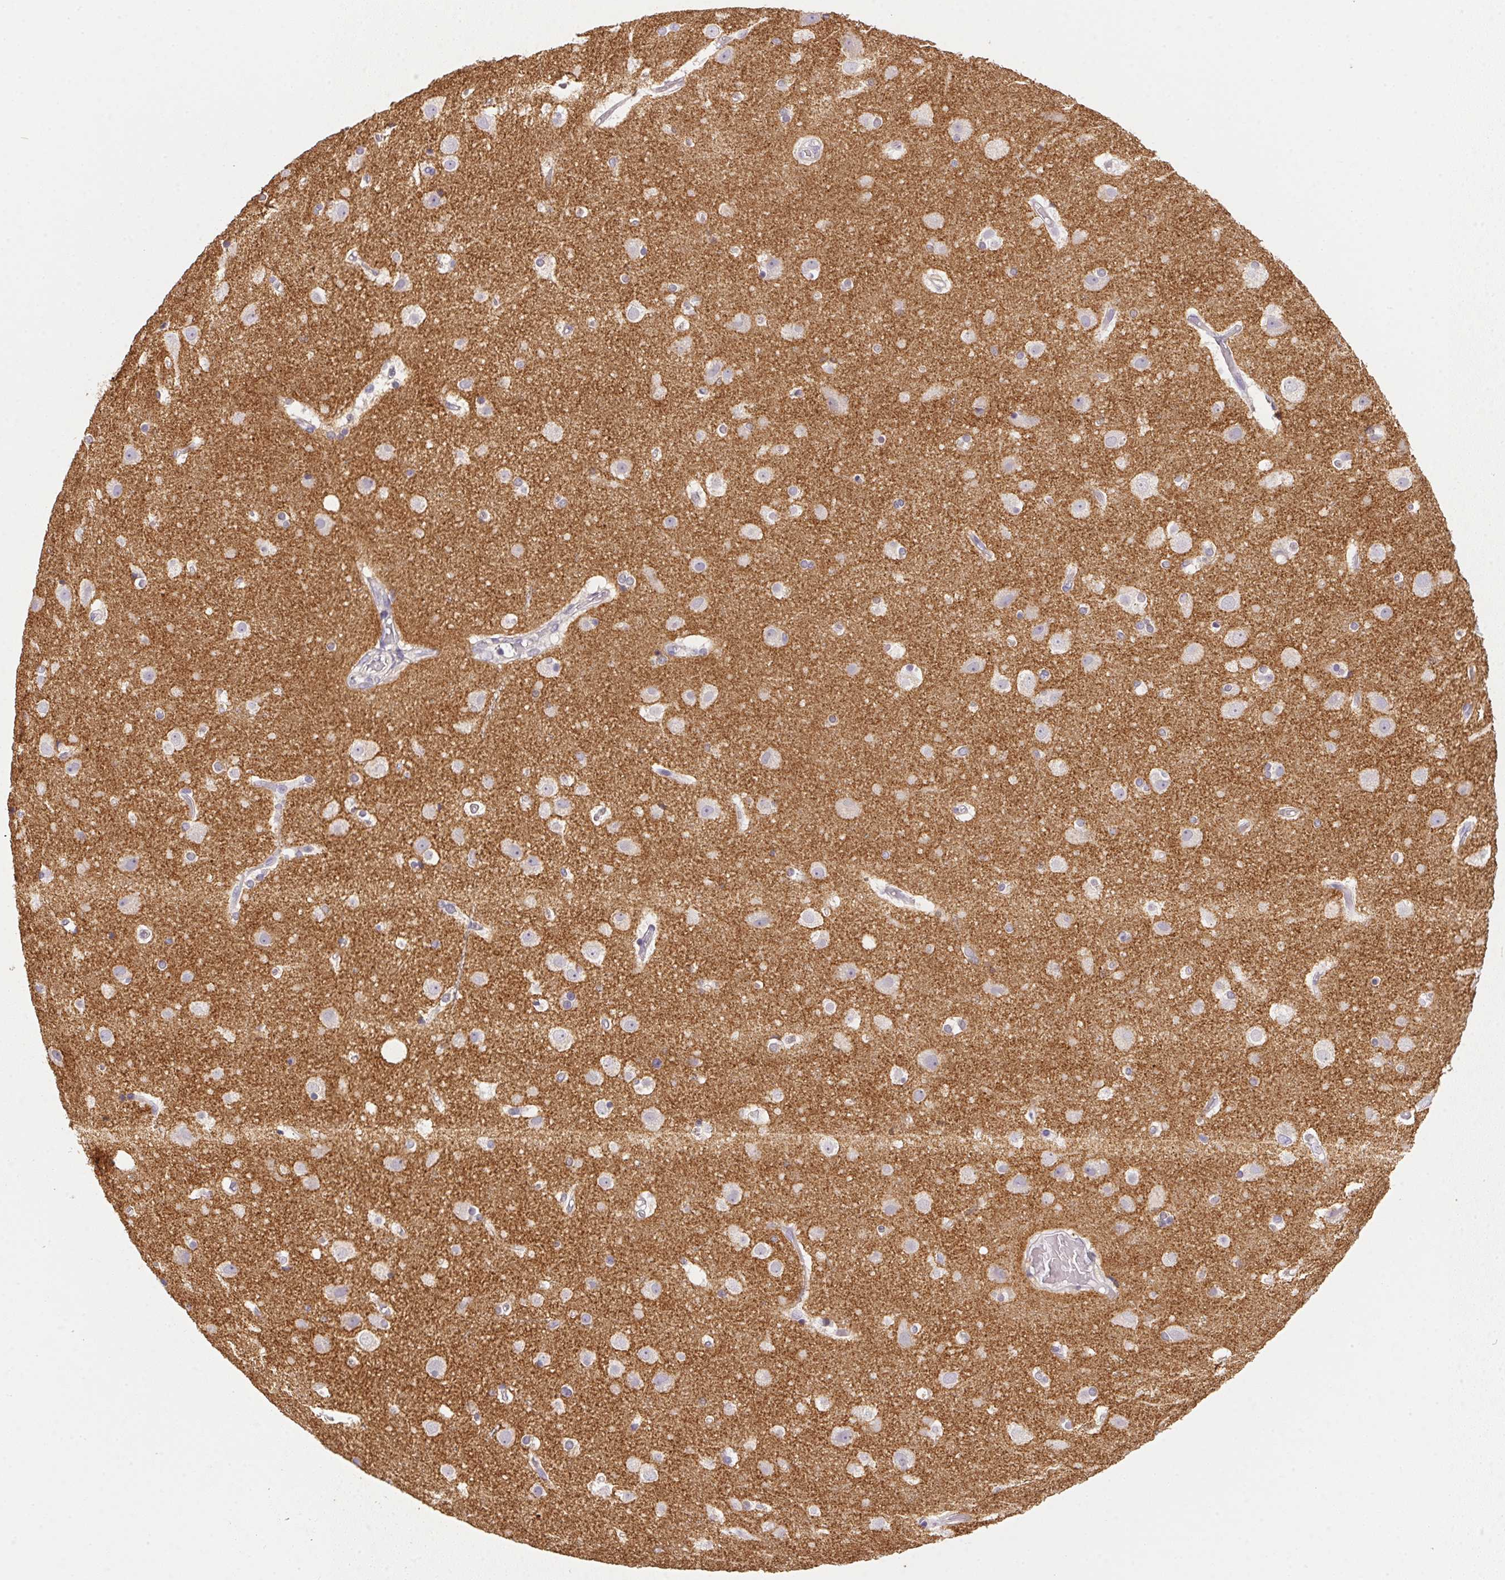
{"staining": {"intensity": "negative", "quantity": "none", "location": "none"}, "tissue": "cerebral cortex", "cell_type": "Endothelial cells", "image_type": "normal", "snomed": [{"axis": "morphology", "description": "Normal tissue, NOS"}, {"axis": "topography", "description": "Cerebral cortex"}], "caption": "This is an immunohistochemistry (IHC) photomicrograph of normal cerebral cortex. There is no expression in endothelial cells.", "gene": "SLC17A7", "patient": {"sex": "female", "age": 52}}